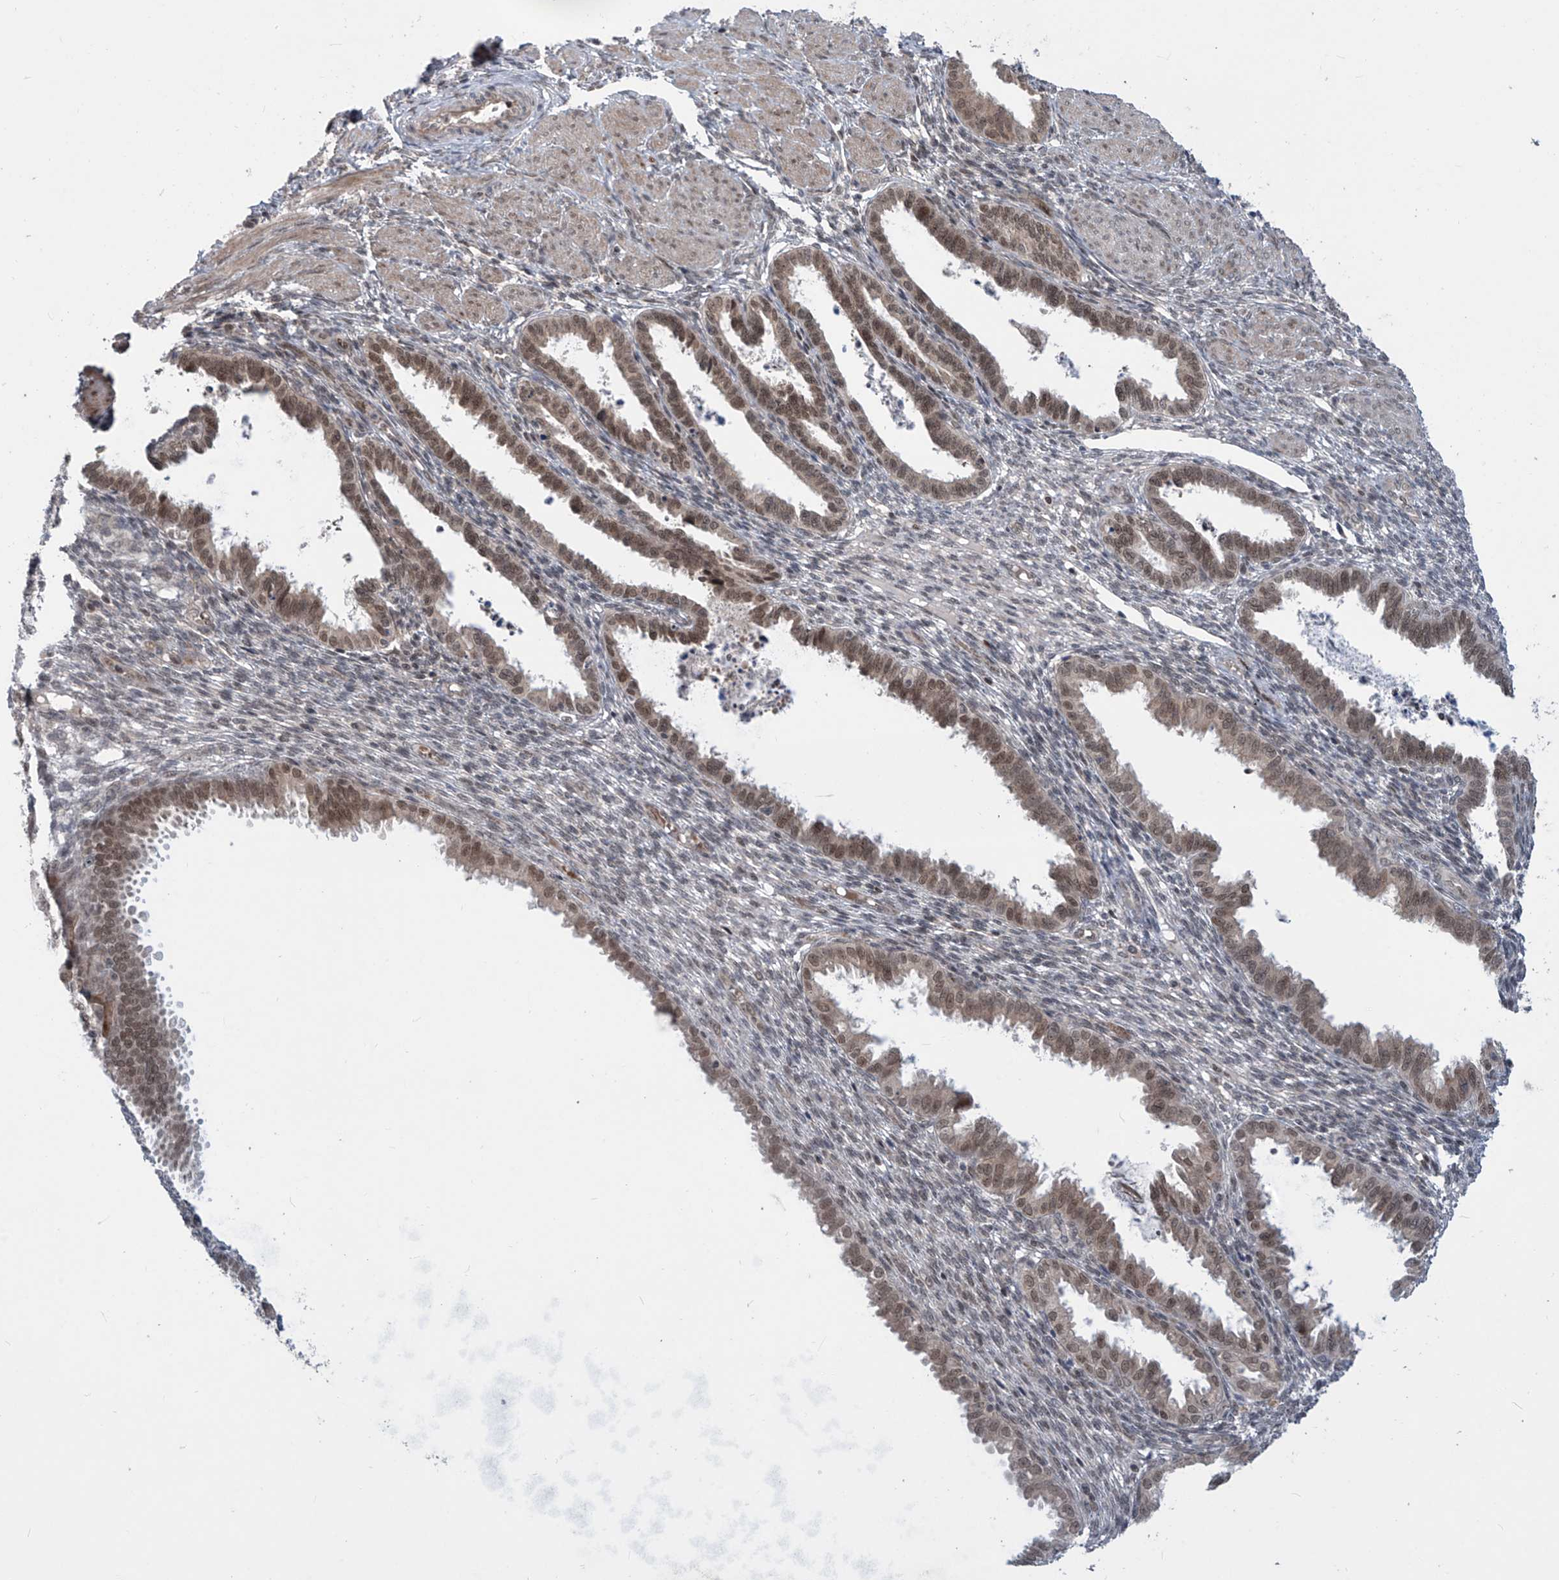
{"staining": {"intensity": "negative", "quantity": "none", "location": "none"}, "tissue": "endometrium", "cell_type": "Cells in endometrial stroma", "image_type": "normal", "snomed": [{"axis": "morphology", "description": "Normal tissue, NOS"}, {"axis": "topography", "description": "Endometrium"}], "caption": "An immunohistochemistry (IHC) image of unremarkable endometrium is shown. There is no staining in cells in endometrial stroma of endometrium. (DAB (3,3'-diaminobenzidine) immunohistochemistry visualized using brightfield microscopy, high magnification).", "gene": "LAGE3", "patient": {"sex": "female", "age": 33}}